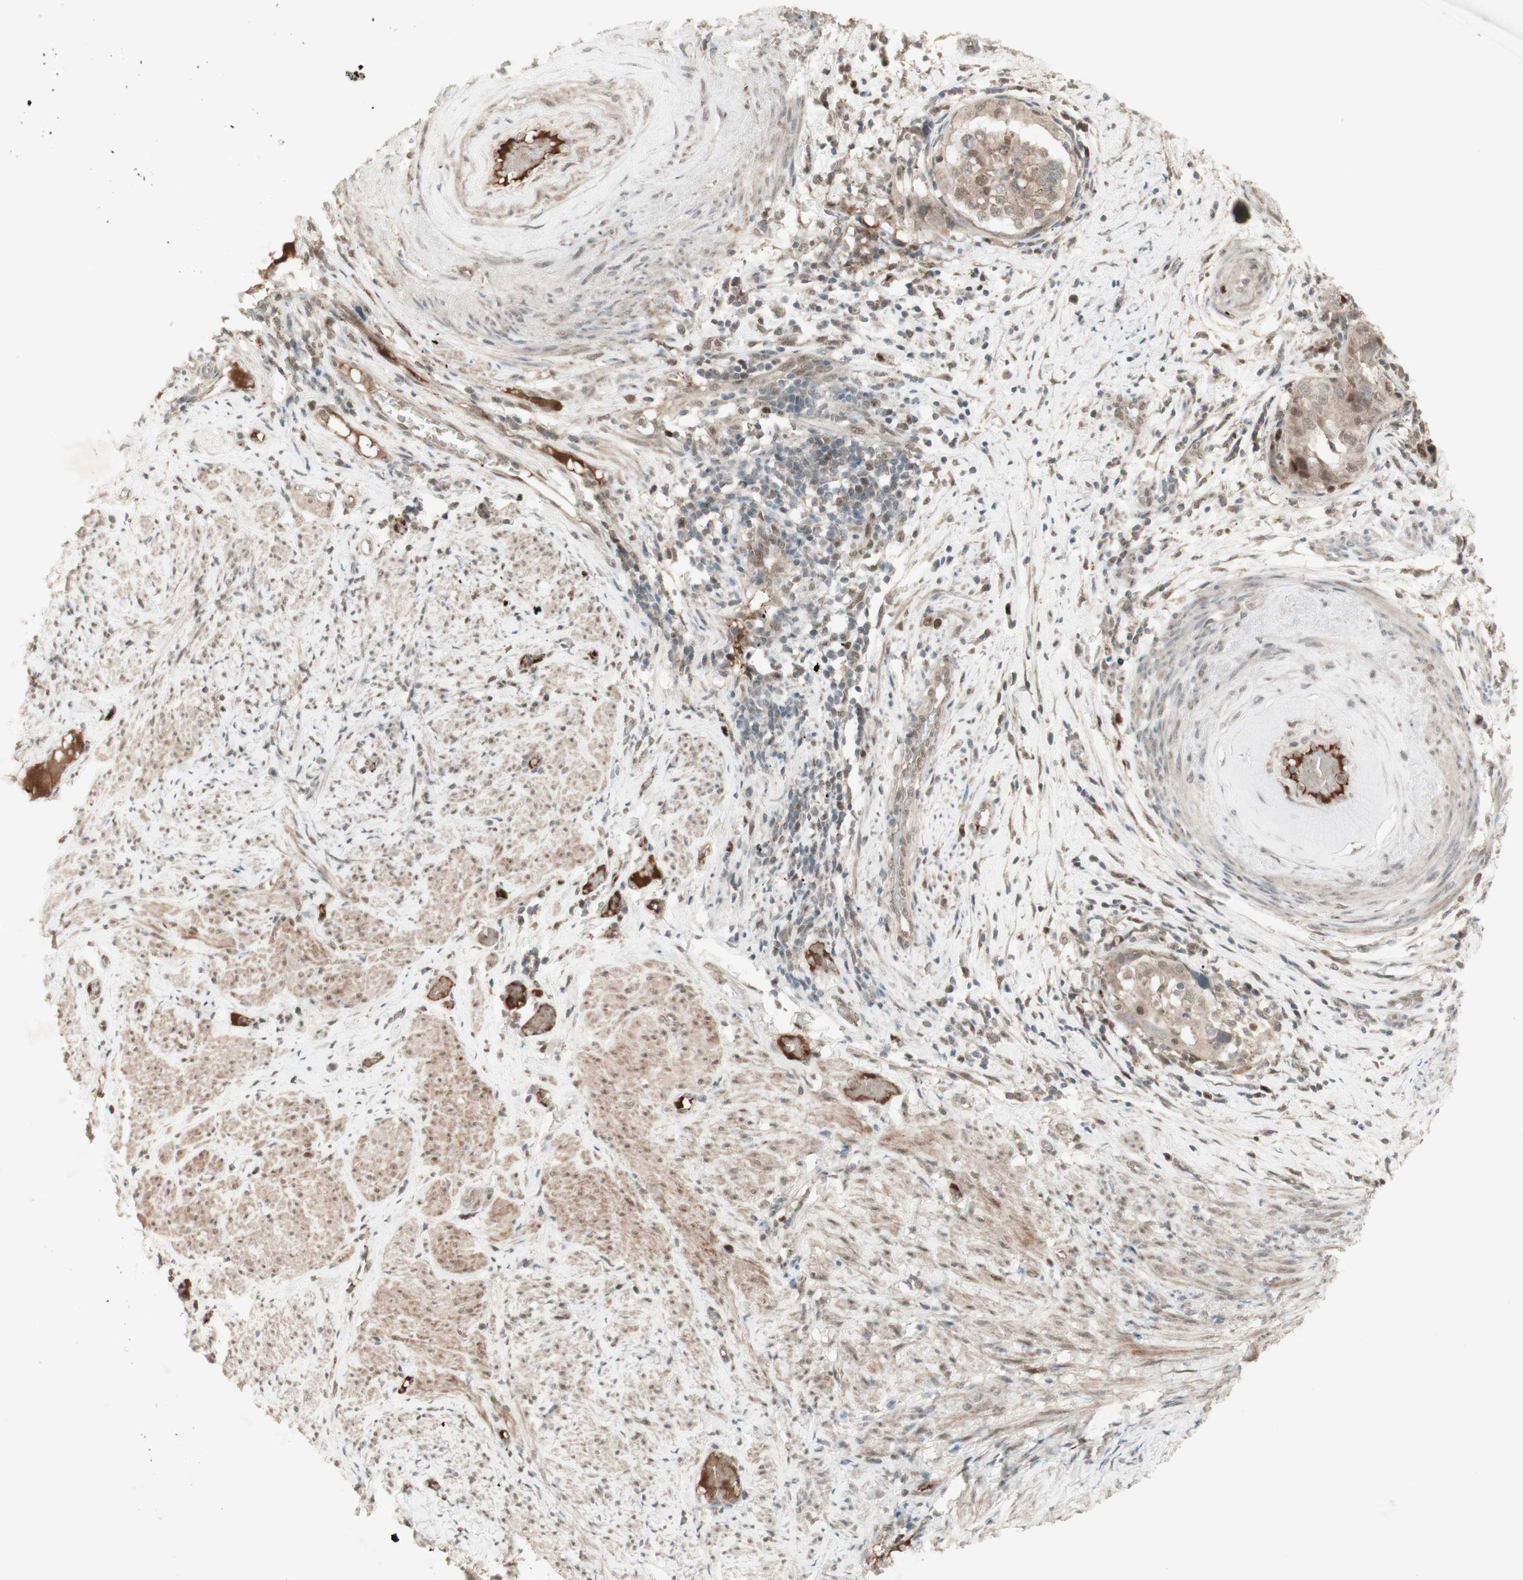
{"staining": {"intensity": "weak", "quantity": "25%-75%", "location": "cytoplasmic/membranous,nuclear"}, "tissue": "endometrial cancer", "cell_type": "Tumor cells", "image_type": "cancer", "snomed": [{"axis": "morphology", "description": "Adenocarcinoma, NOS"}, {"axis": "topography", "description": "Endometrium"}], "caption": "Protein expression analysis of human endometrial cancer (adenocarcinoma) reveals weak cytoplasmic/membranous and nuclear staining in about 25%-75% of tumor cells.", "gene": "MSH6", "patient": {"sex": "female", "age": 85}}